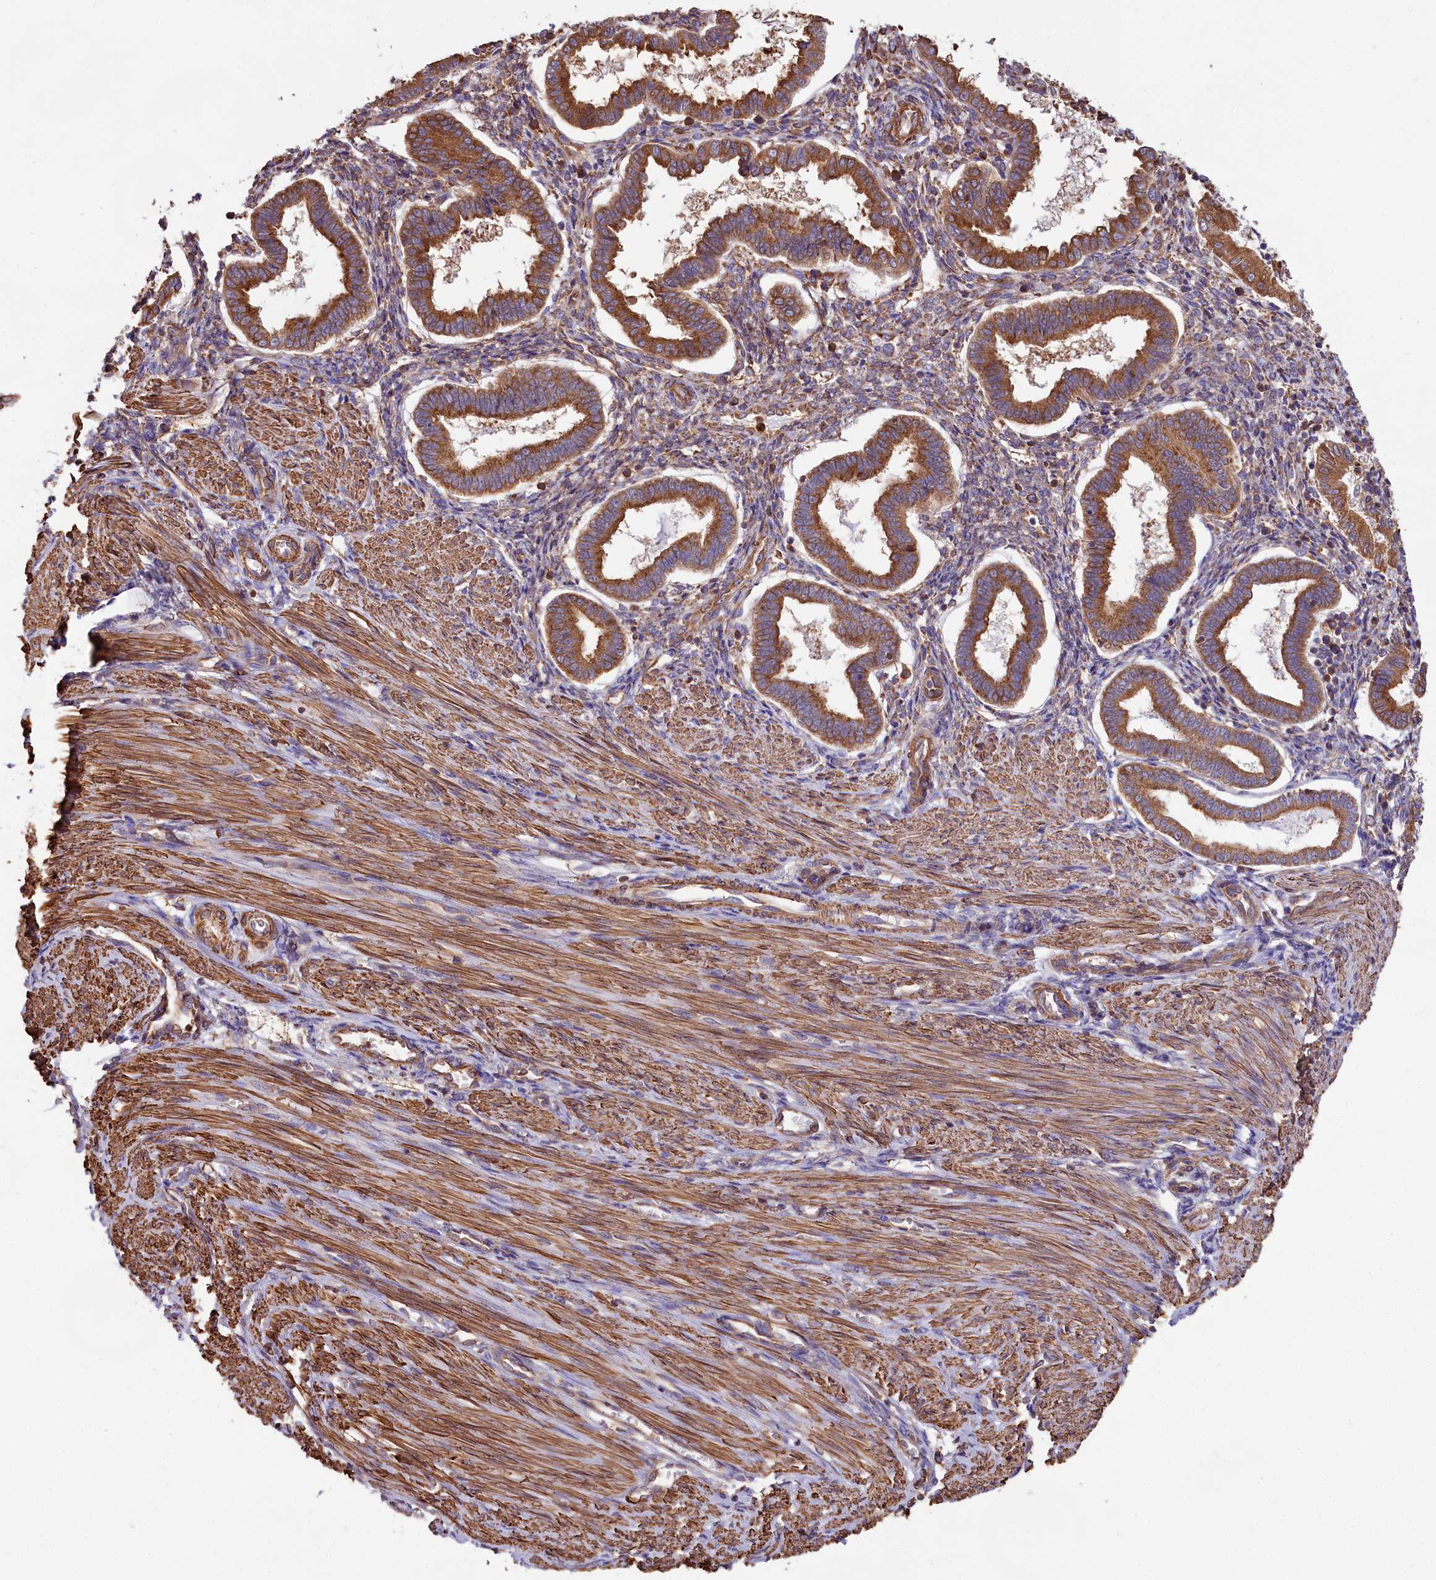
{"staining": {"intensity": "strong", "quantity": "25%-75%", "location": "cytoplasmic/membranous"}, "tissue": "endometrium", "cell_type": "Cells in endometrial stroma", "image_type": "normal", "snomed": [{"axis": "morphology", "description": "Normal tissue, NOS"}, {"axis": "topography", "description": "Endometrium"}], "caption": "An immunohistochemistry (IHC) photomicrograph of benign tissue is shown. Protein staining in brown highlights strong cytoplasmic/membranous positivity in endometrium within cells in endometrial stroma. Immunohistochemistry (ihc) stains the protein in brown and the nuclei are stained blue.", "gene": "GYS1", "patient": {"sex": "female", "age": 24}}